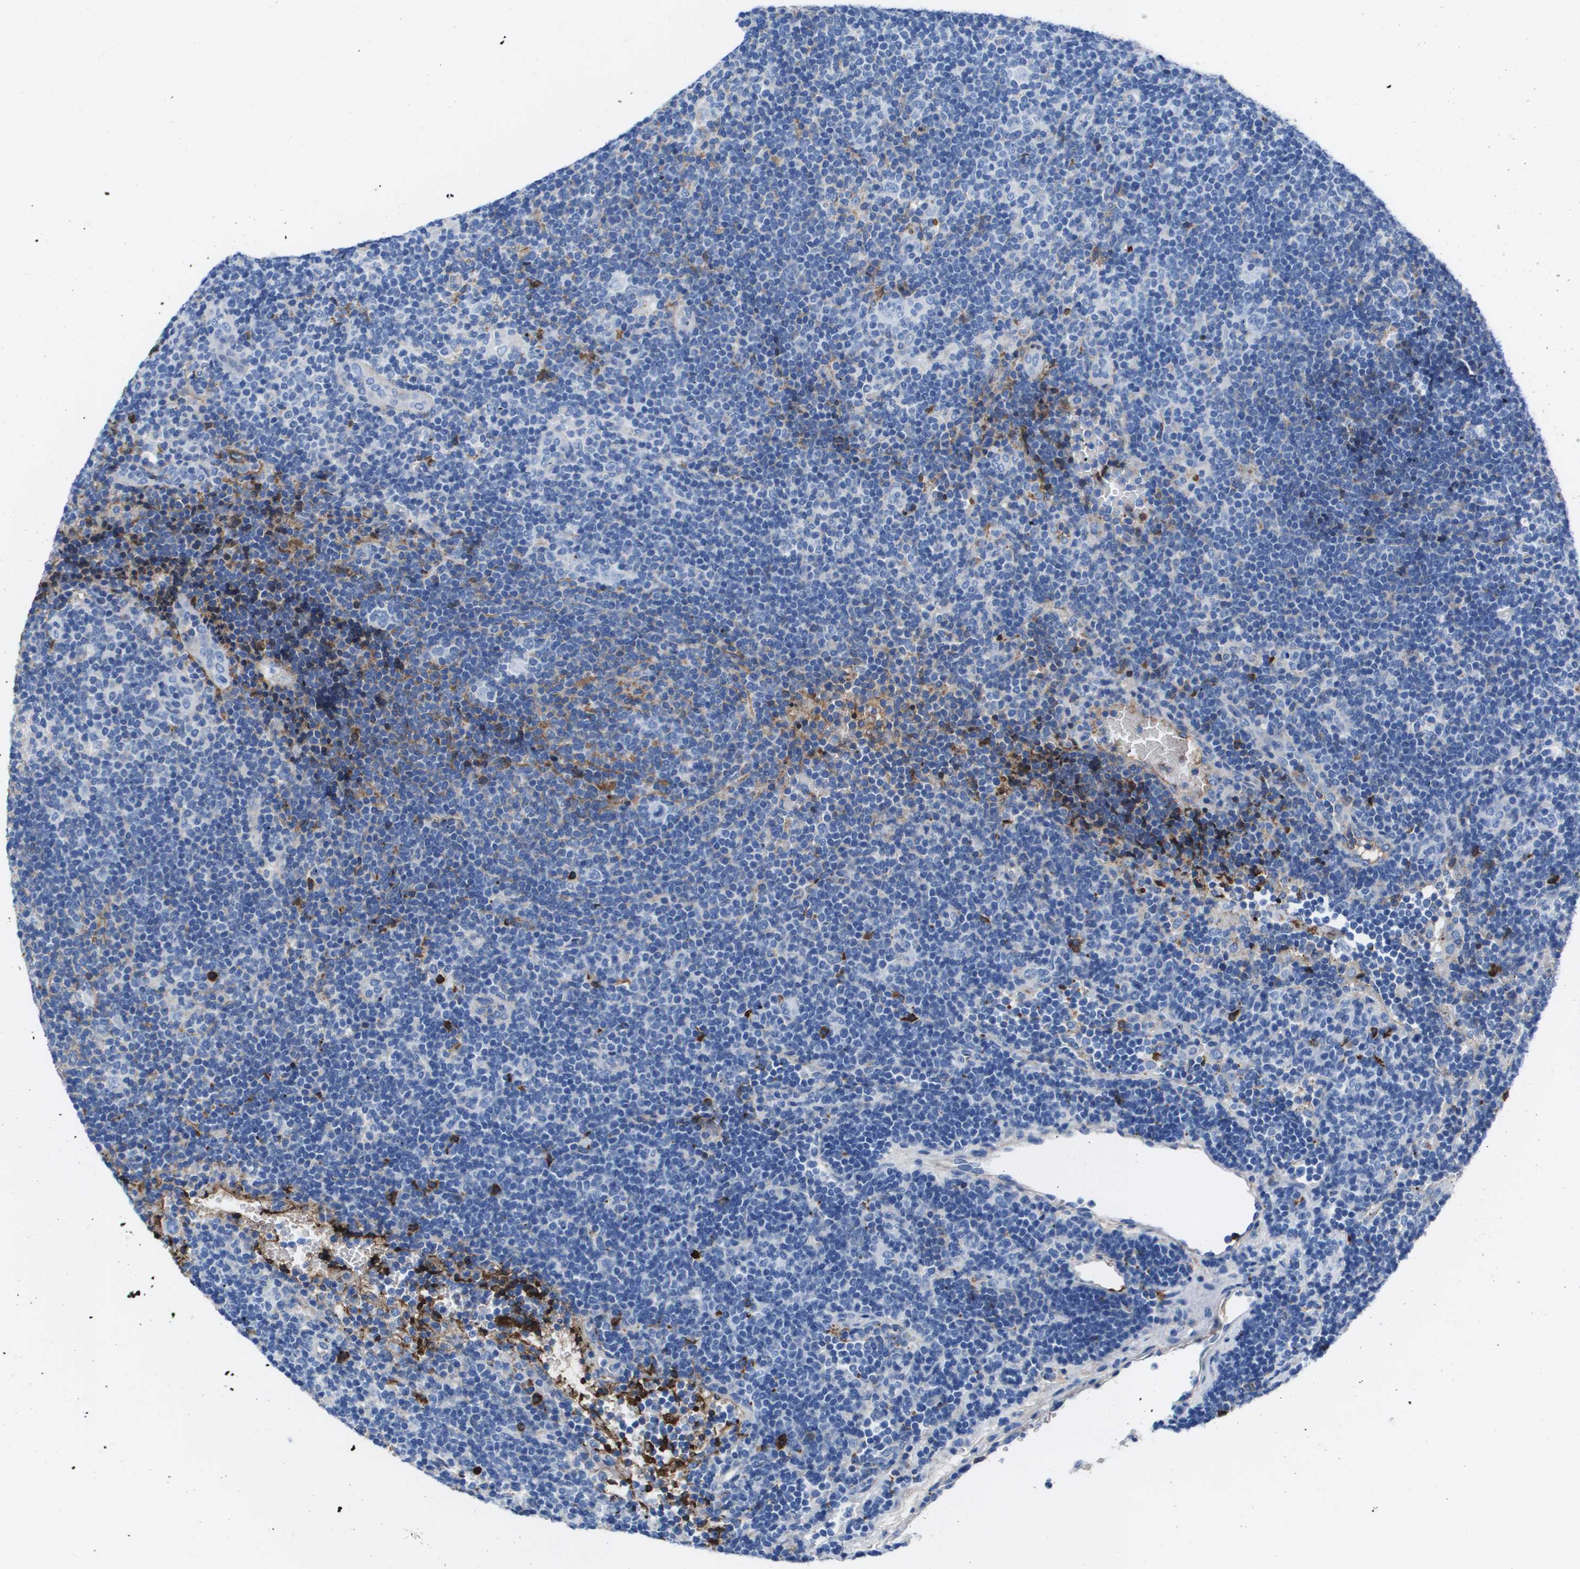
{"staining": {"intensity": "negative", "quantity": "none", "location": "none"}, "tissue": "lymphoma", "cell_type": "Tumor cells", "image_type": "cancer", "snomed": [{"axis": "morphology", "description": "Hodgkin's disease, NOS"}, {"axis": "topography", "description": "Lymph node"}], "caption": "Hodgkin's disease was stained to show a protein in brown. There is no significant staining in tumor cells.", "gene": "VTN", "patient": {"sex": "female", "age": 57}}